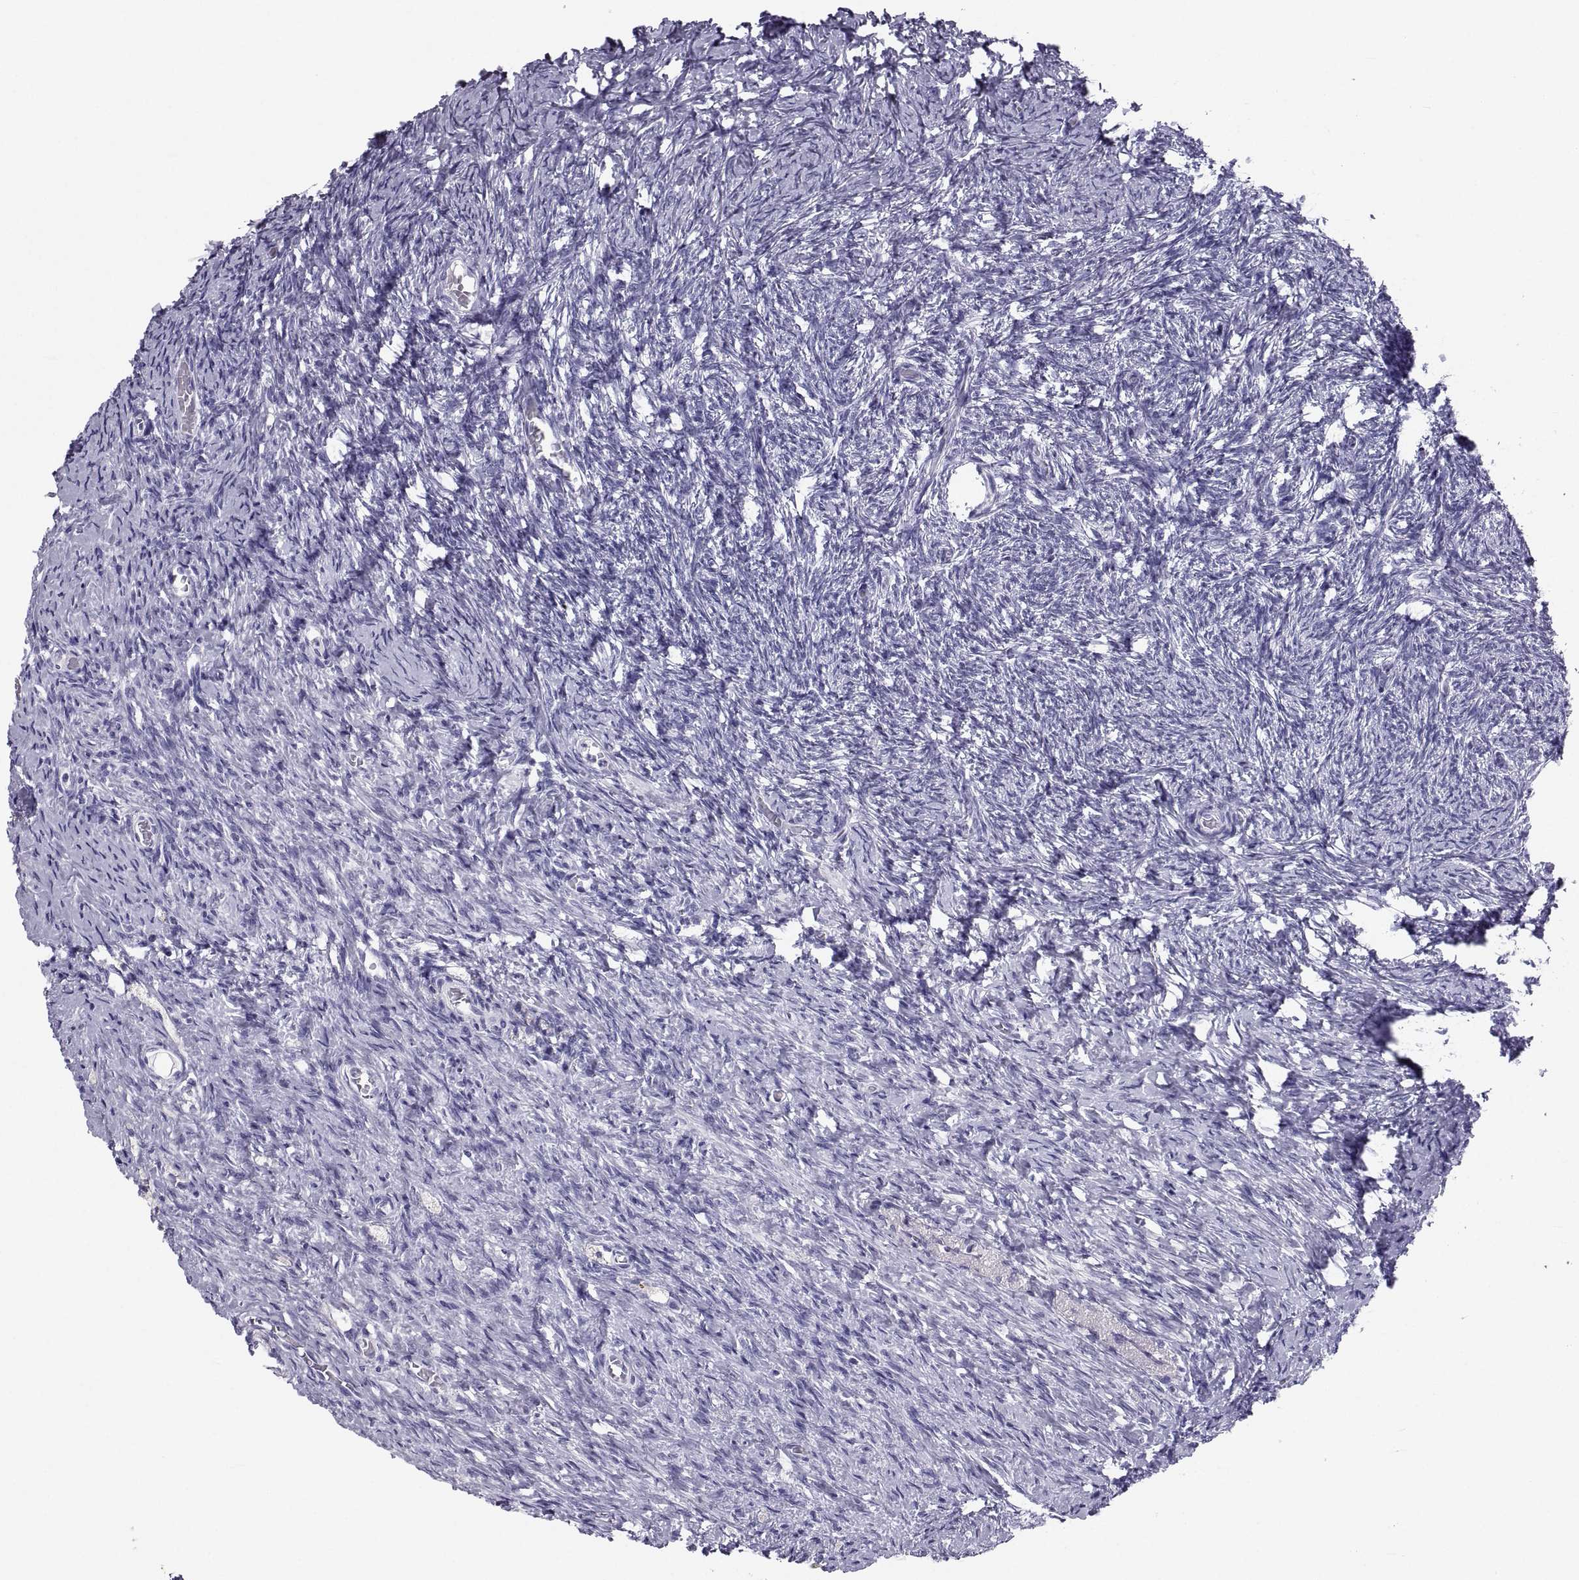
{"staining": {"intensity": "negative", "quantity": "none", "location": "none"}, "tissue": "ovary", "cell_type": "Ovarian stroma cells", "image_type": "normal", "snomed": [{"axis": "morphology", "description": "Normal tissue, NOS"}, {"axis": "topography", "description": "Ovary"}], "caption": "Immunohistochemistry histopathology image of normal human ovary stained for a protein (brown), which displays no expression in ovarian stroma cells. (DAB IHC, high magnification).", "gene": "PCSK1N", "patient": {"sex": "female", "age": 39}}